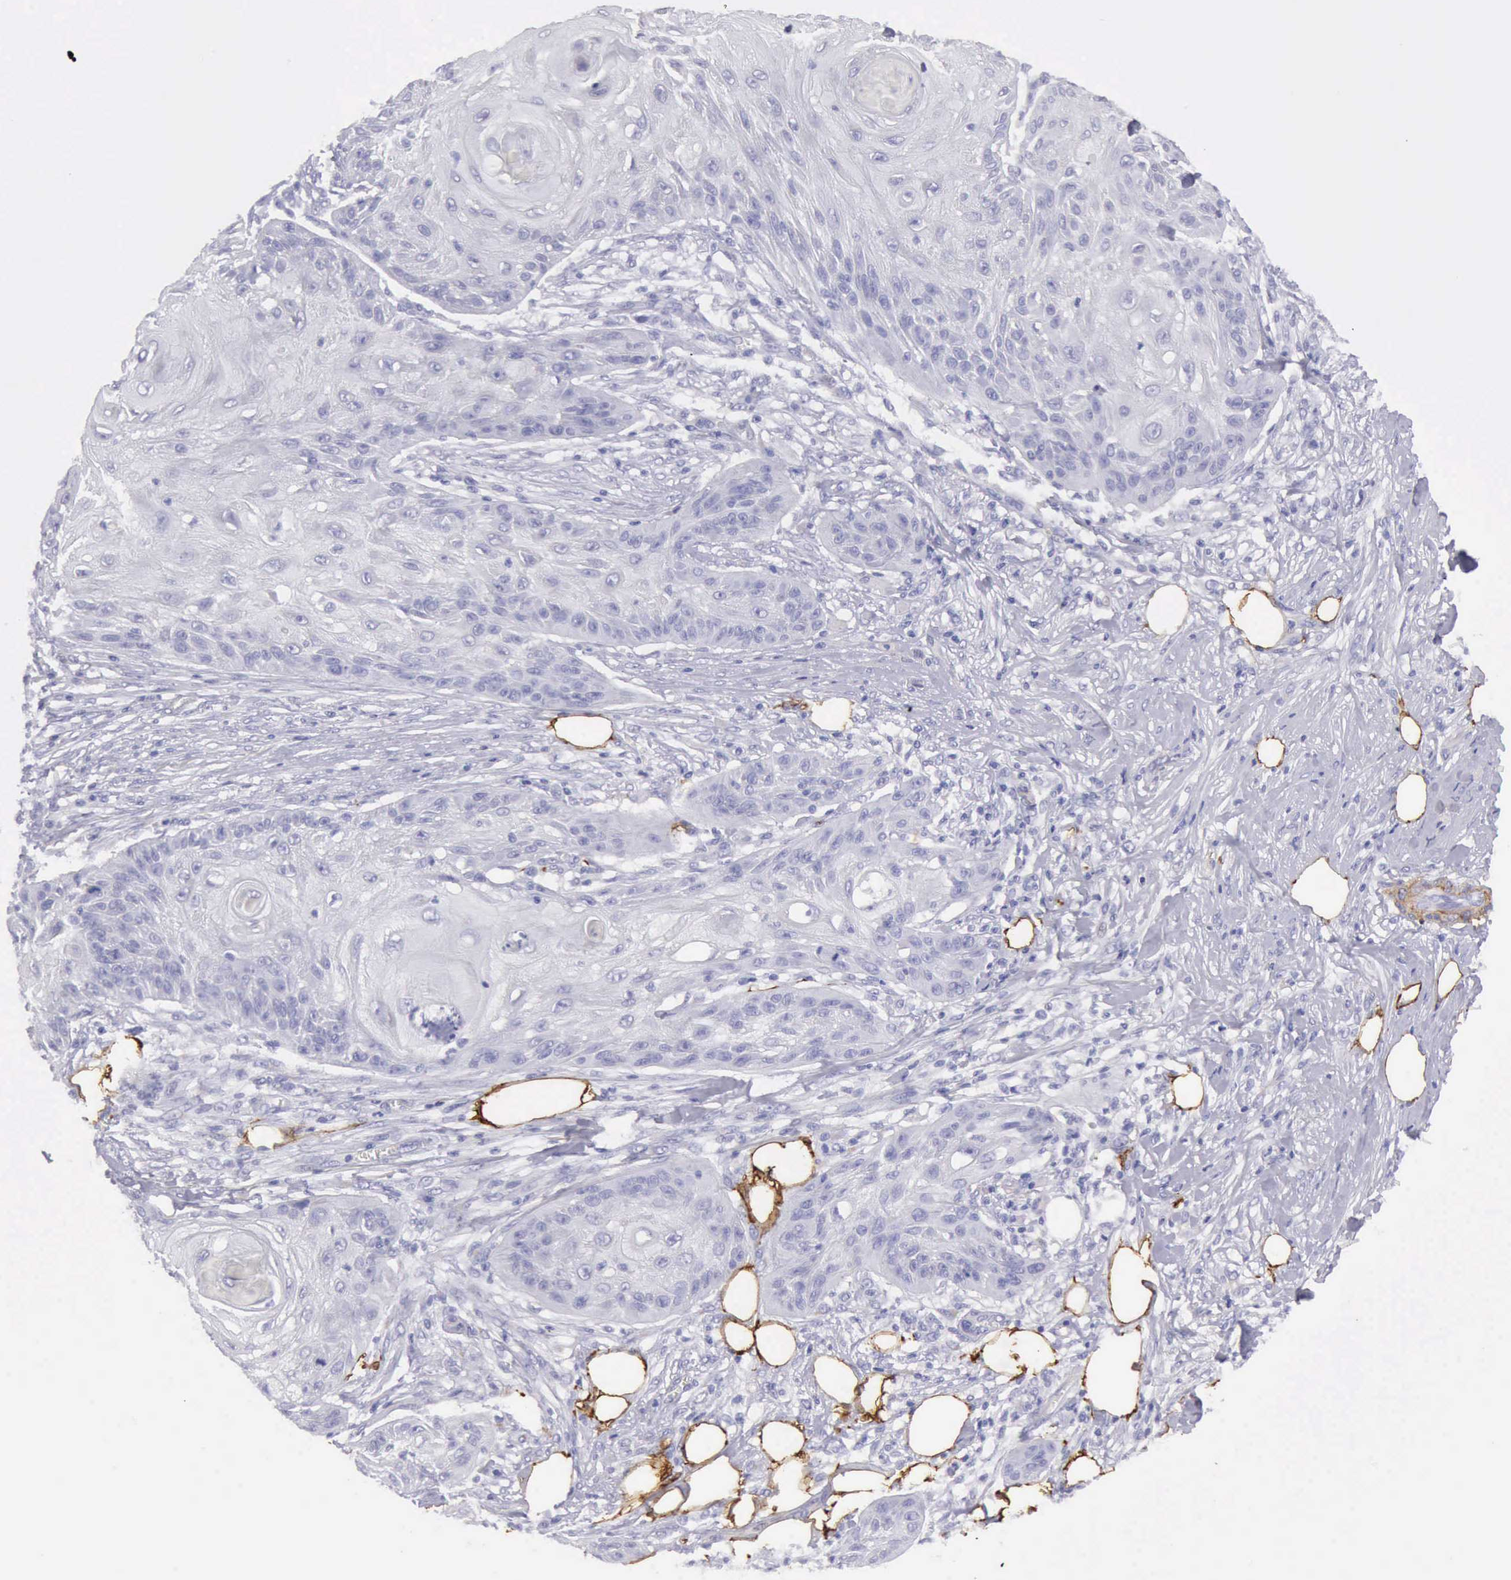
{"staining": {"intensity": "negative", "quantity": "none", "location": "none"}, "tissue": "skin cancer", "cell_type": "Tumor cells", "image_type": "cancer", "snomed": [{"axis": "morphology", "description": "Squamous cell carcinoma, NOS"}, {"axis": "topography", "description": "Skin"}], "caption": "The photomicrograph displays no significant positivity in tumor cells of skin cancer (squamous cell carcinoma).", "gene": "AOC3", "patient": {"sex": "female", "age": 88}}